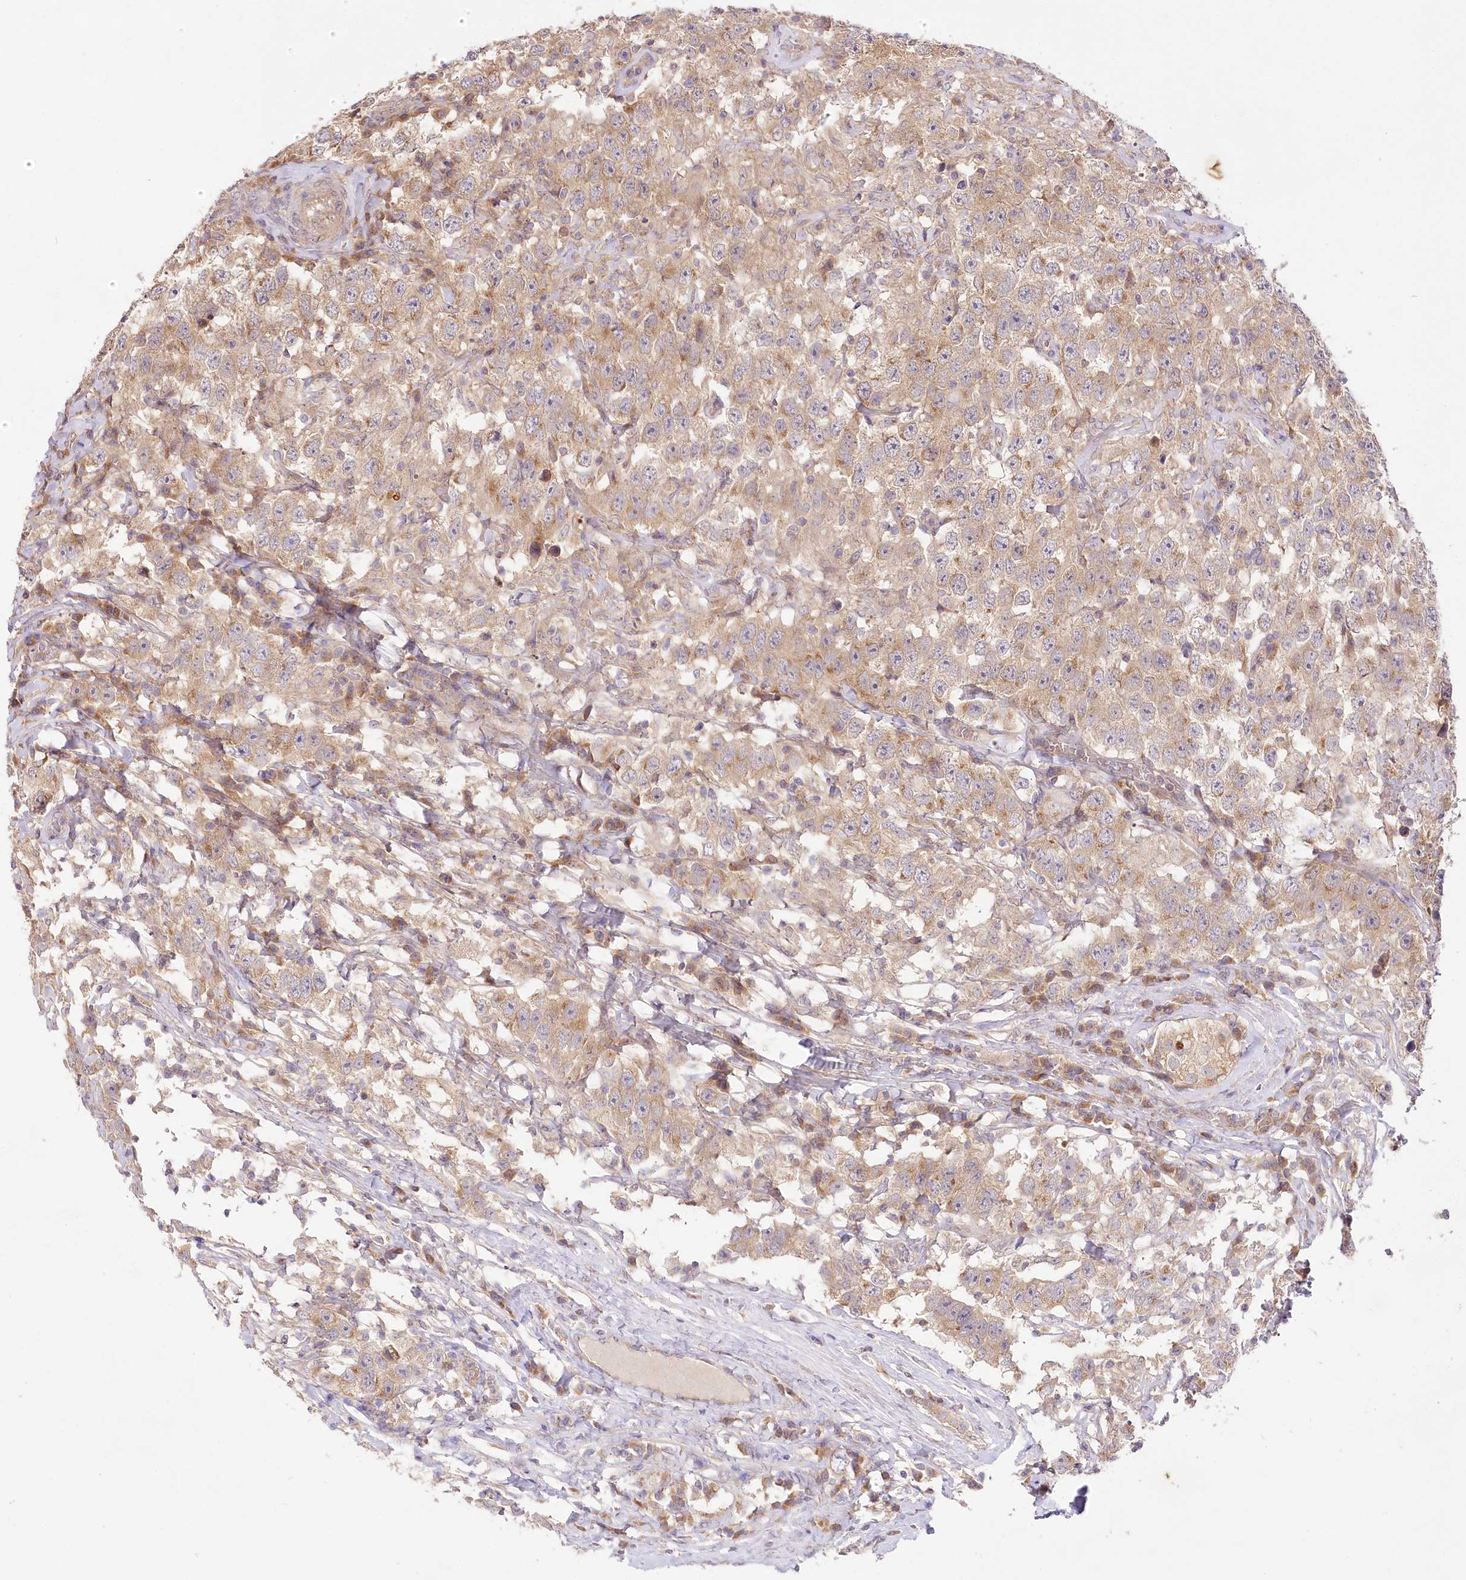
{"staining": {"intensity": "moderate", "quantity": ">75%", "location": "cytoplasmic/membranous"}, "tissue": "testis cancer", "cell_type": "Tumor cells", "image_type": "cancer", "snomed": [{"axis": "morphology", "description": "Seminoma, NOS"}, {"axis": "topography", "description": "Testis"}], "caption": "Protein staining displays moderate cytoplasmic/membranous staining in about >75% of tumor cells in testis cancer (seminoma). (Brightfield microscopy of DAB IHC at high magnification).", "gene": "PYROXD1", "patient": {"sex": "male", "age": 41}}